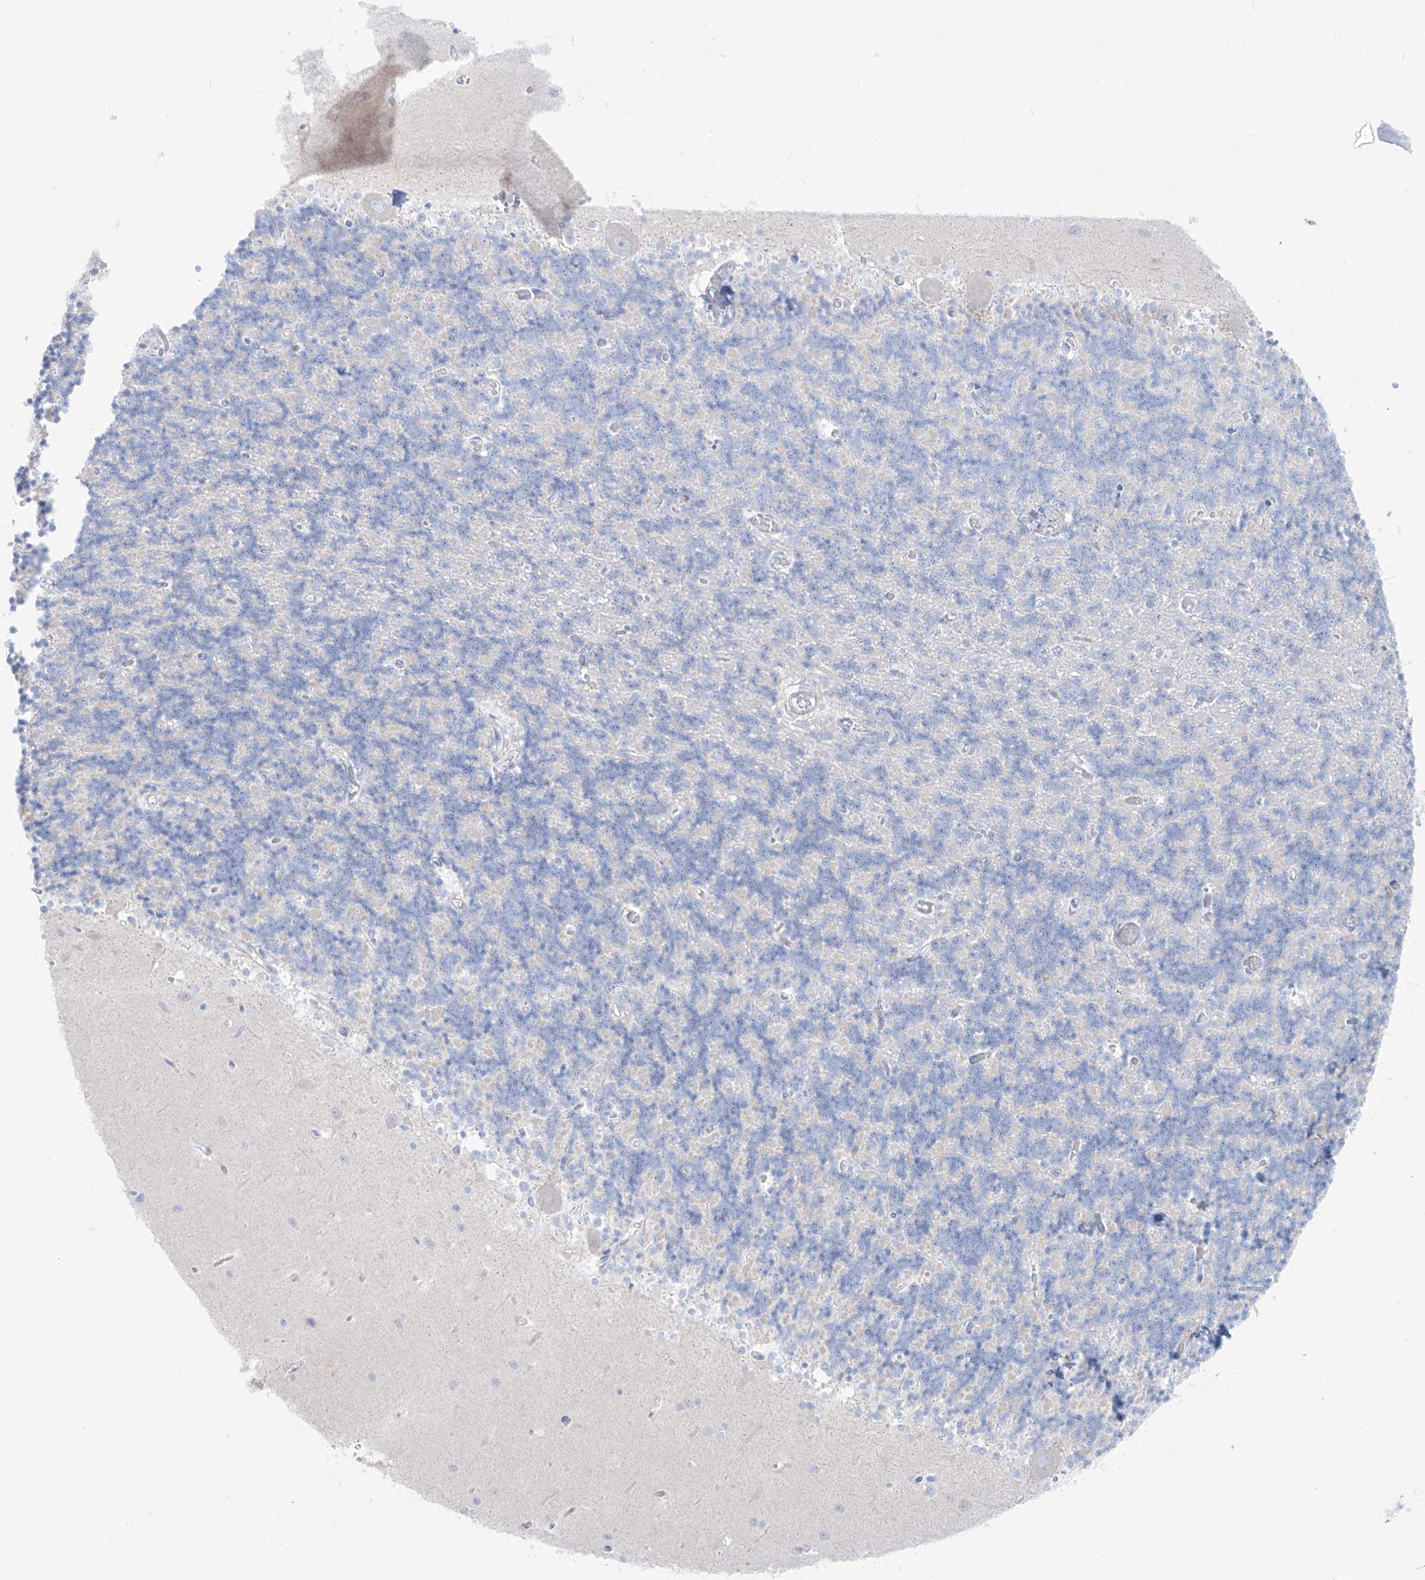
{"staining": {"intensity": "negative", "quantity": "none", "location": "none"}, "tissue": "cerebellum", "cell_type": "Cells in granular layer", "image_type": "normal", "snomed": [{"axis": "morphology", "description": "Normal tissue, NOS"}, {"axis": "topography", "description": "Cerebellum"}], "caption": "Immunohistochemistry (IHC) histopathology image of unremarkable cerebellum stained for a protein (brown), which exhibits no positivity in cells in granular layer.", "gene": "SLC26A3", "patient": {"sex": "male", "age": 37}}